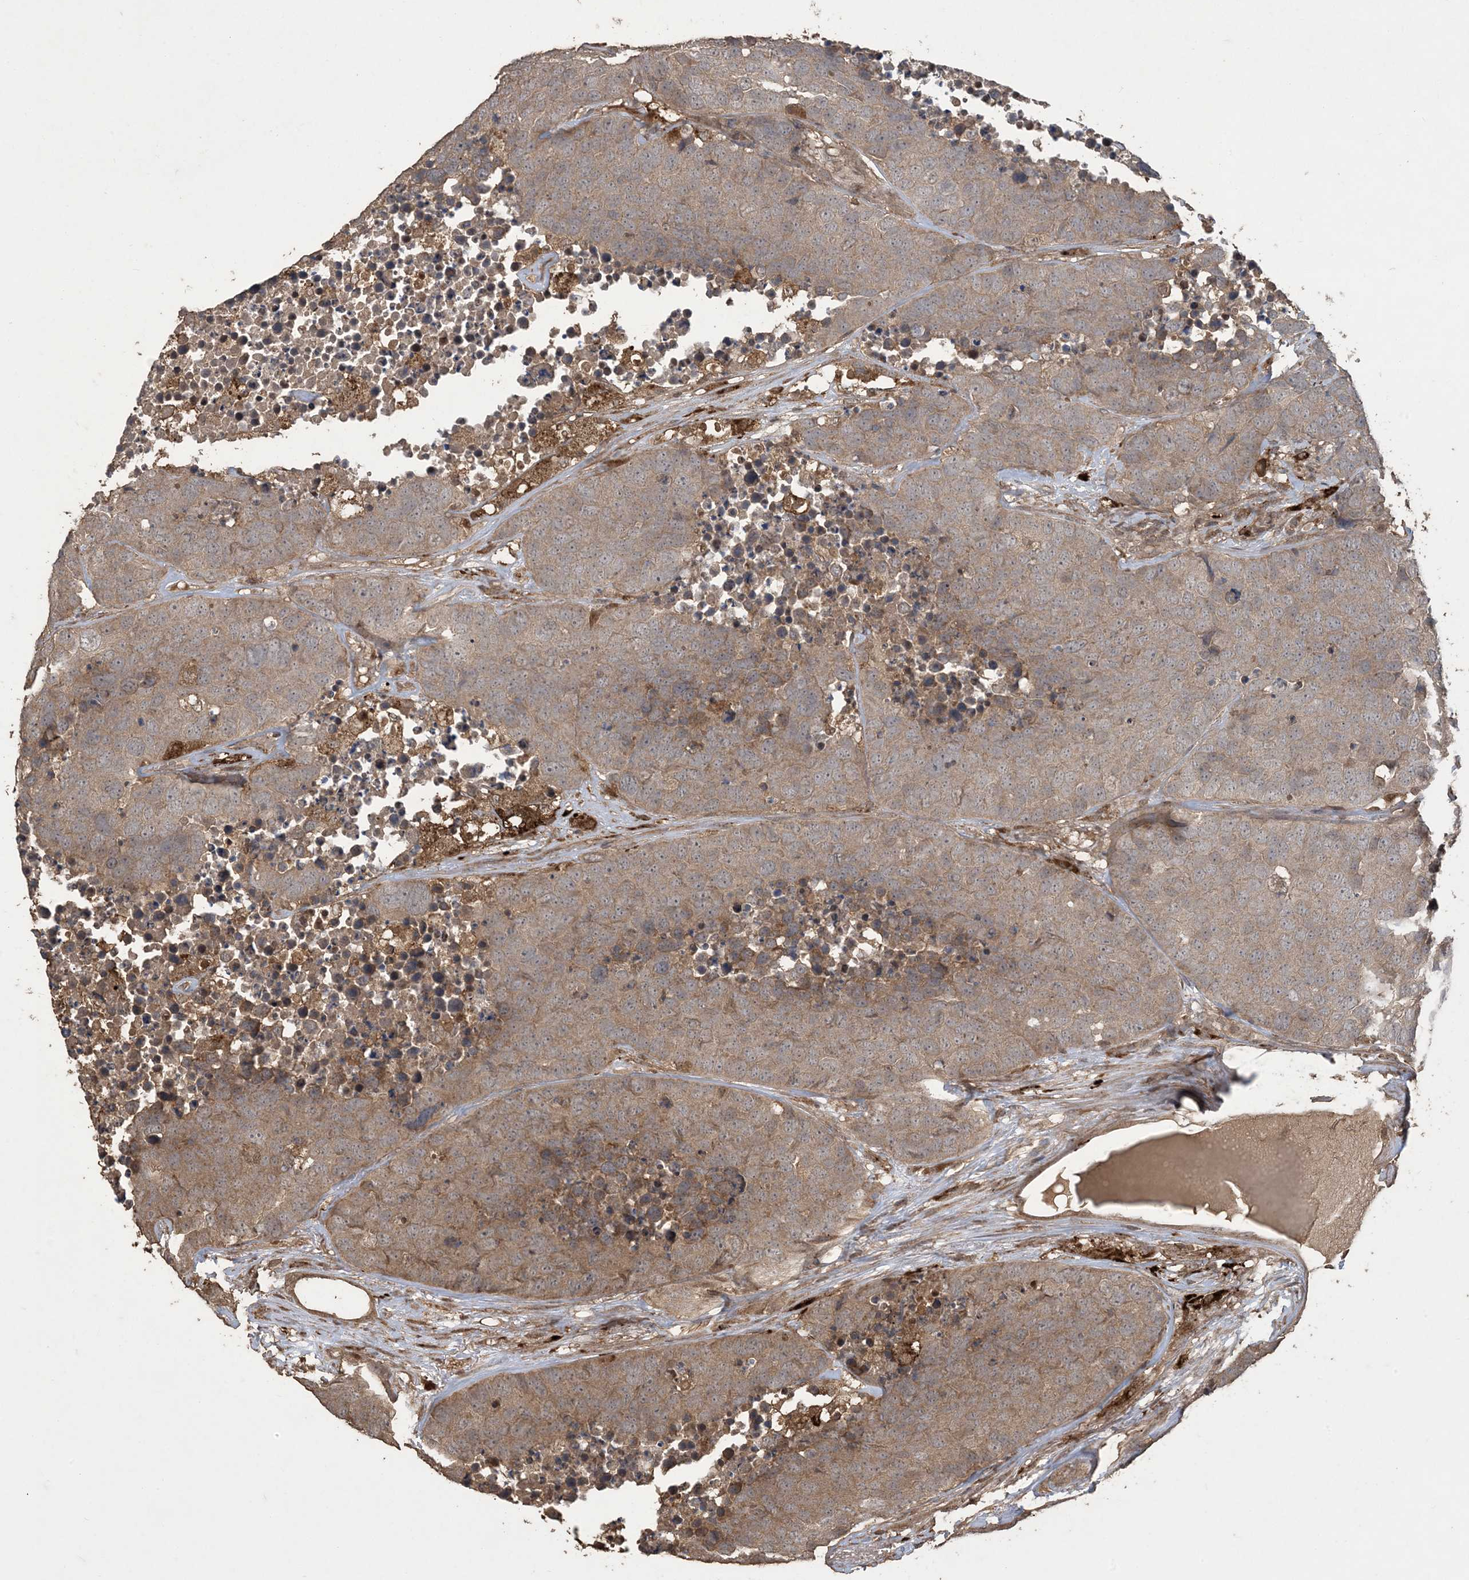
{"staining": {"intensity": "weak", "quantity": ">75%", "location": "cytoplasmic/membranous"}, "tissue": "carcinoid", "cell_type": "Tumor cells", "image_type": "cancer", "snomed": [{"axis": "morphology", "description": "Carcinoid, malignant, NOS"}, {"axis": "topography", "description": "Lung"}], "caption": "Carcinoid (malignant) tissue demonstrates weak cytoplasmic/membranous positivity in about >75% of tumor cells, visualized by immunohistochemistry.", "gene": "EFCAB8", "patient": {"sex": "male", "age": 60}}